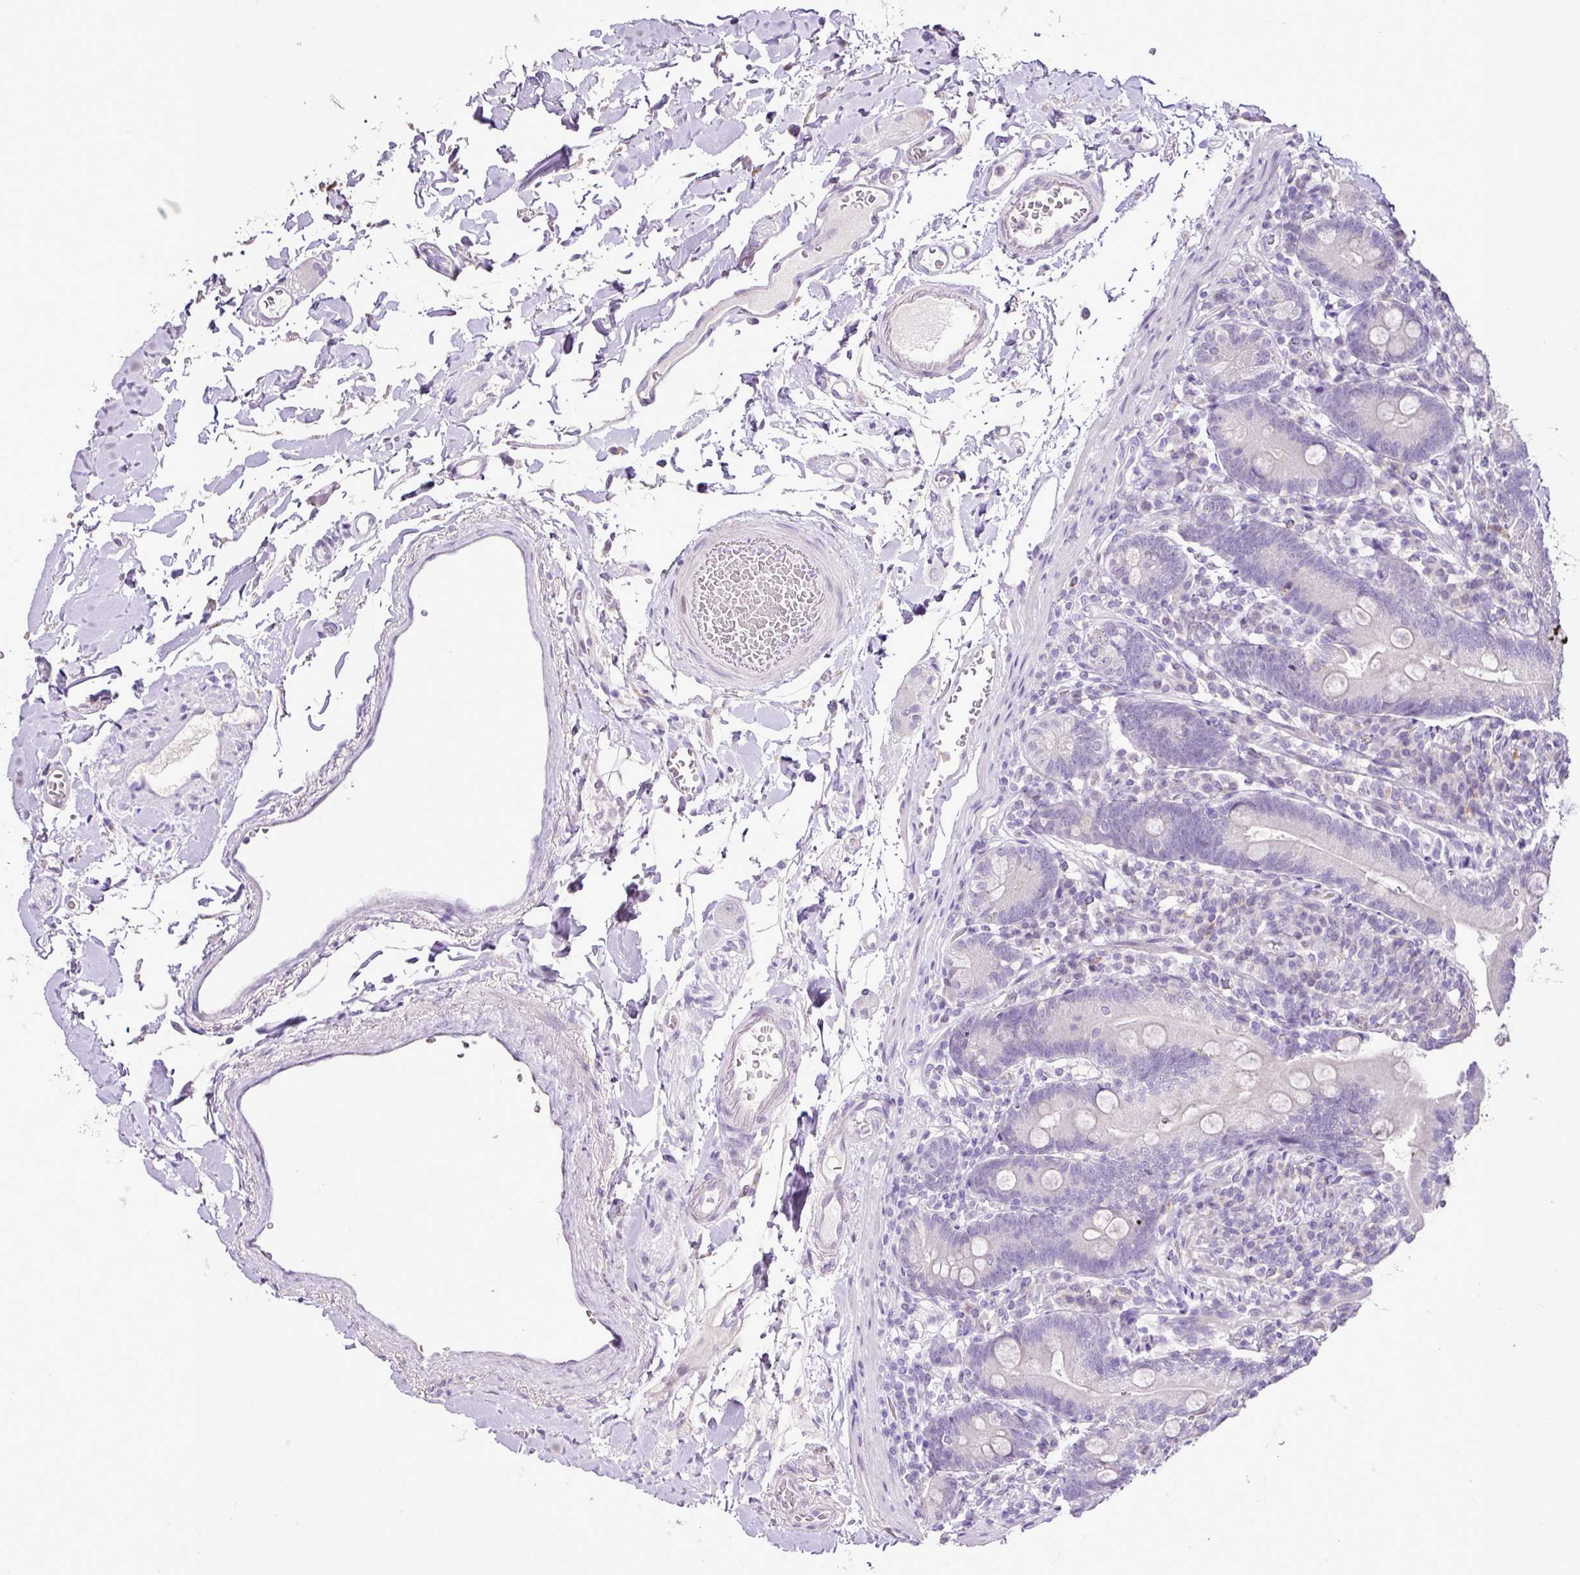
{"staining": {"intensity": "negative", "quantity": "none", "location": "none"}, "tissue": "duodenum", "cell_type": "Glandular cells", "image_type": "normal", "snomed": [{"axis": "morphology", "description": "Normal tissue, NOS"}, {"axis": "topography", "description": "Duodenum"}], "caption": "An immunohistochemistry (IHC) photomicrograph of unremarkable duodenum is shown. There is no staining in glandular cells of duodenum. (DAB (3,3'-diaminobenzidine) immunohistochemistry visualized using brightfield microscopy, high magnification).", "gene": "ESR1", "patient": {"sex": "female", "age": 67}}